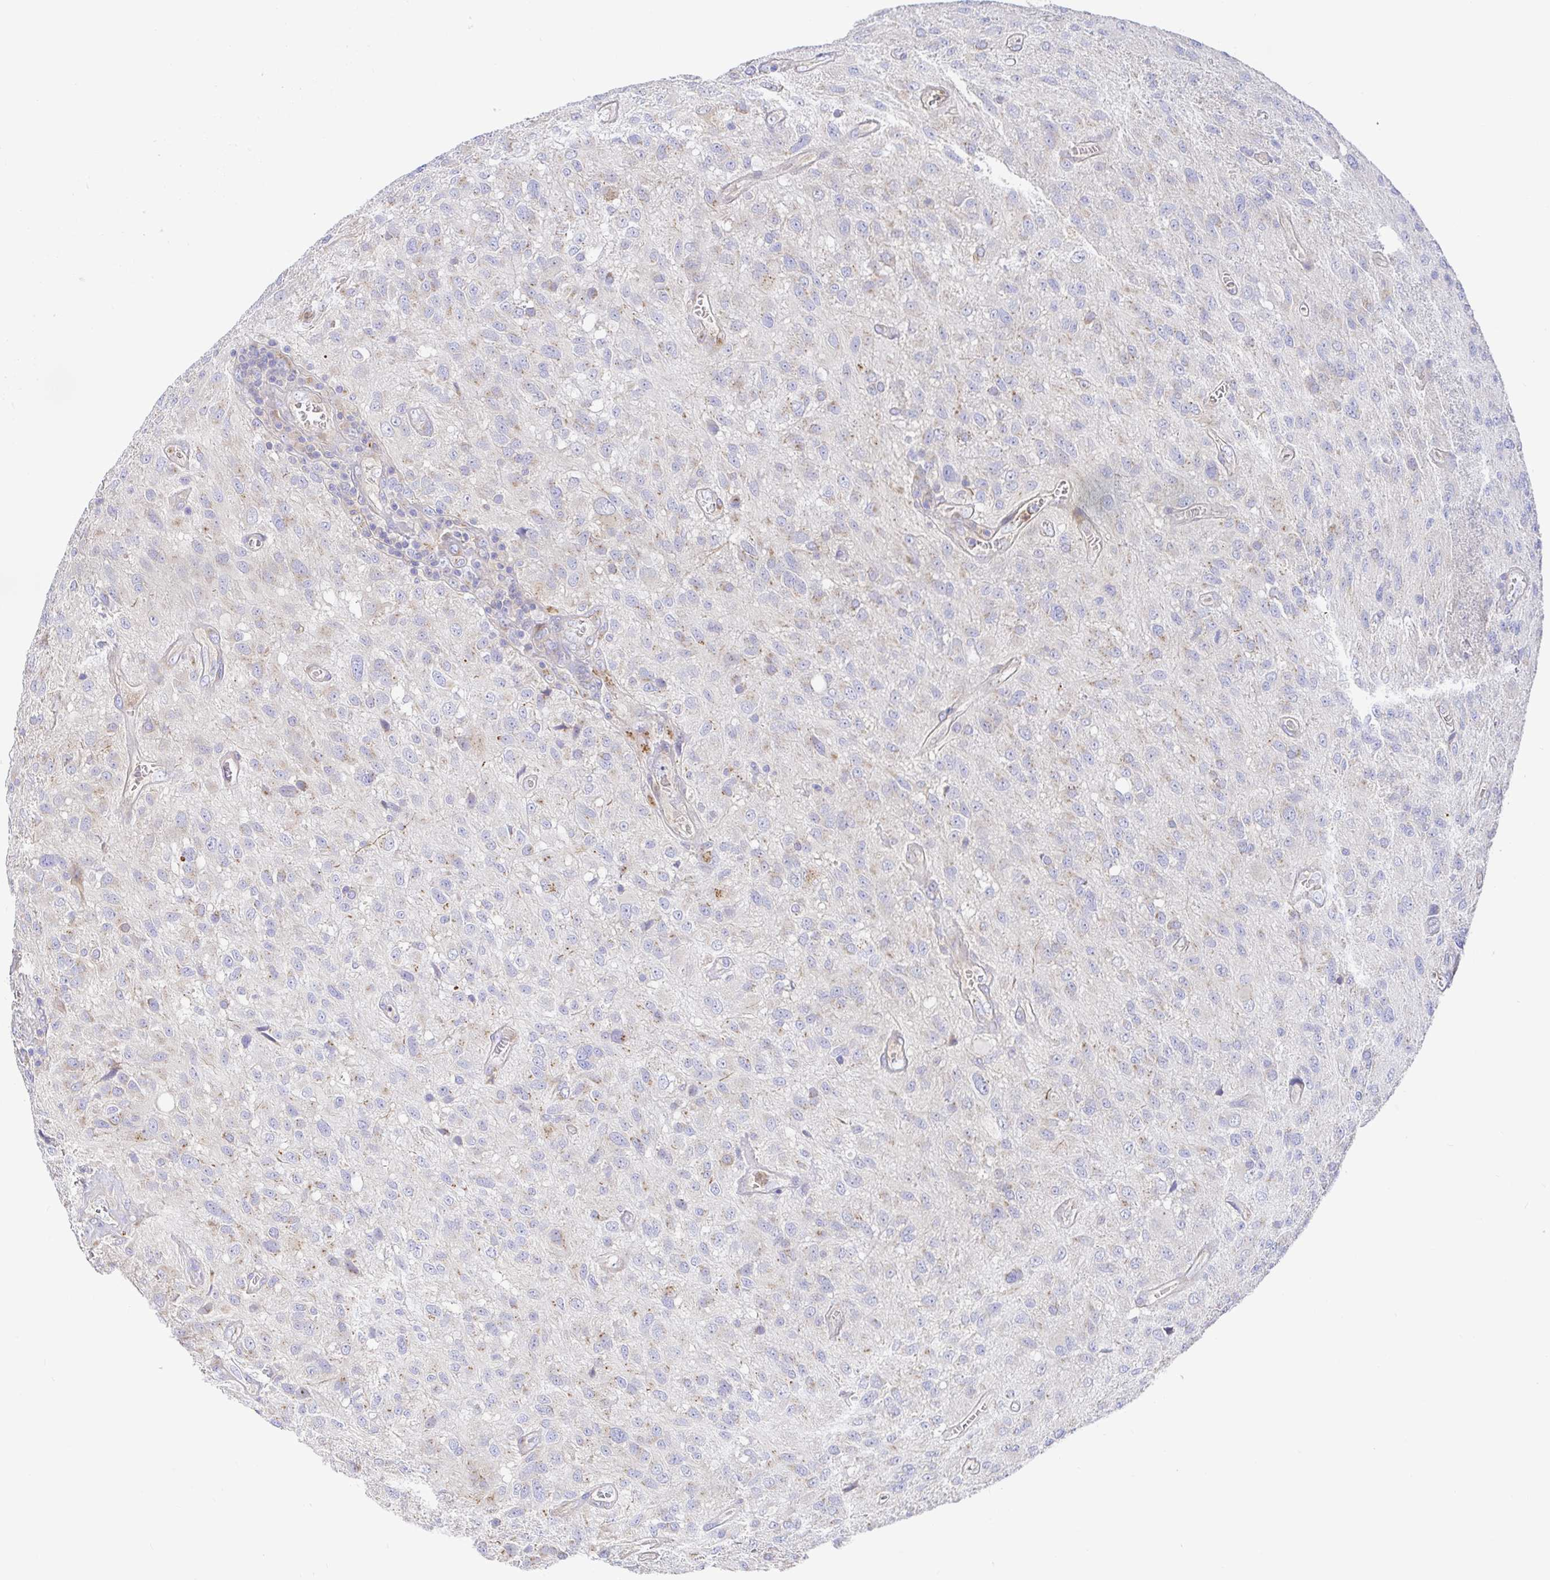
{"staining": {"intensity": "weak", "quantity": "<25%", "location": "cytoplasmic/membranous"}, "tissue": "glioma", "cell_type": "Tumor cells", "image_type": "cancer", "snomed": [{"axis": "morphology", "description": "Glioma, malignant, Low grade"}, {"axis": "topography", "description": "Brain"}], "caption": "The immunohistochemistry (IHC) photomicrograph has no significant expression in tumor cells of glioma tissue.", "gene": "GOLGA1", "patient": {"sex": "male", "age": 66}}